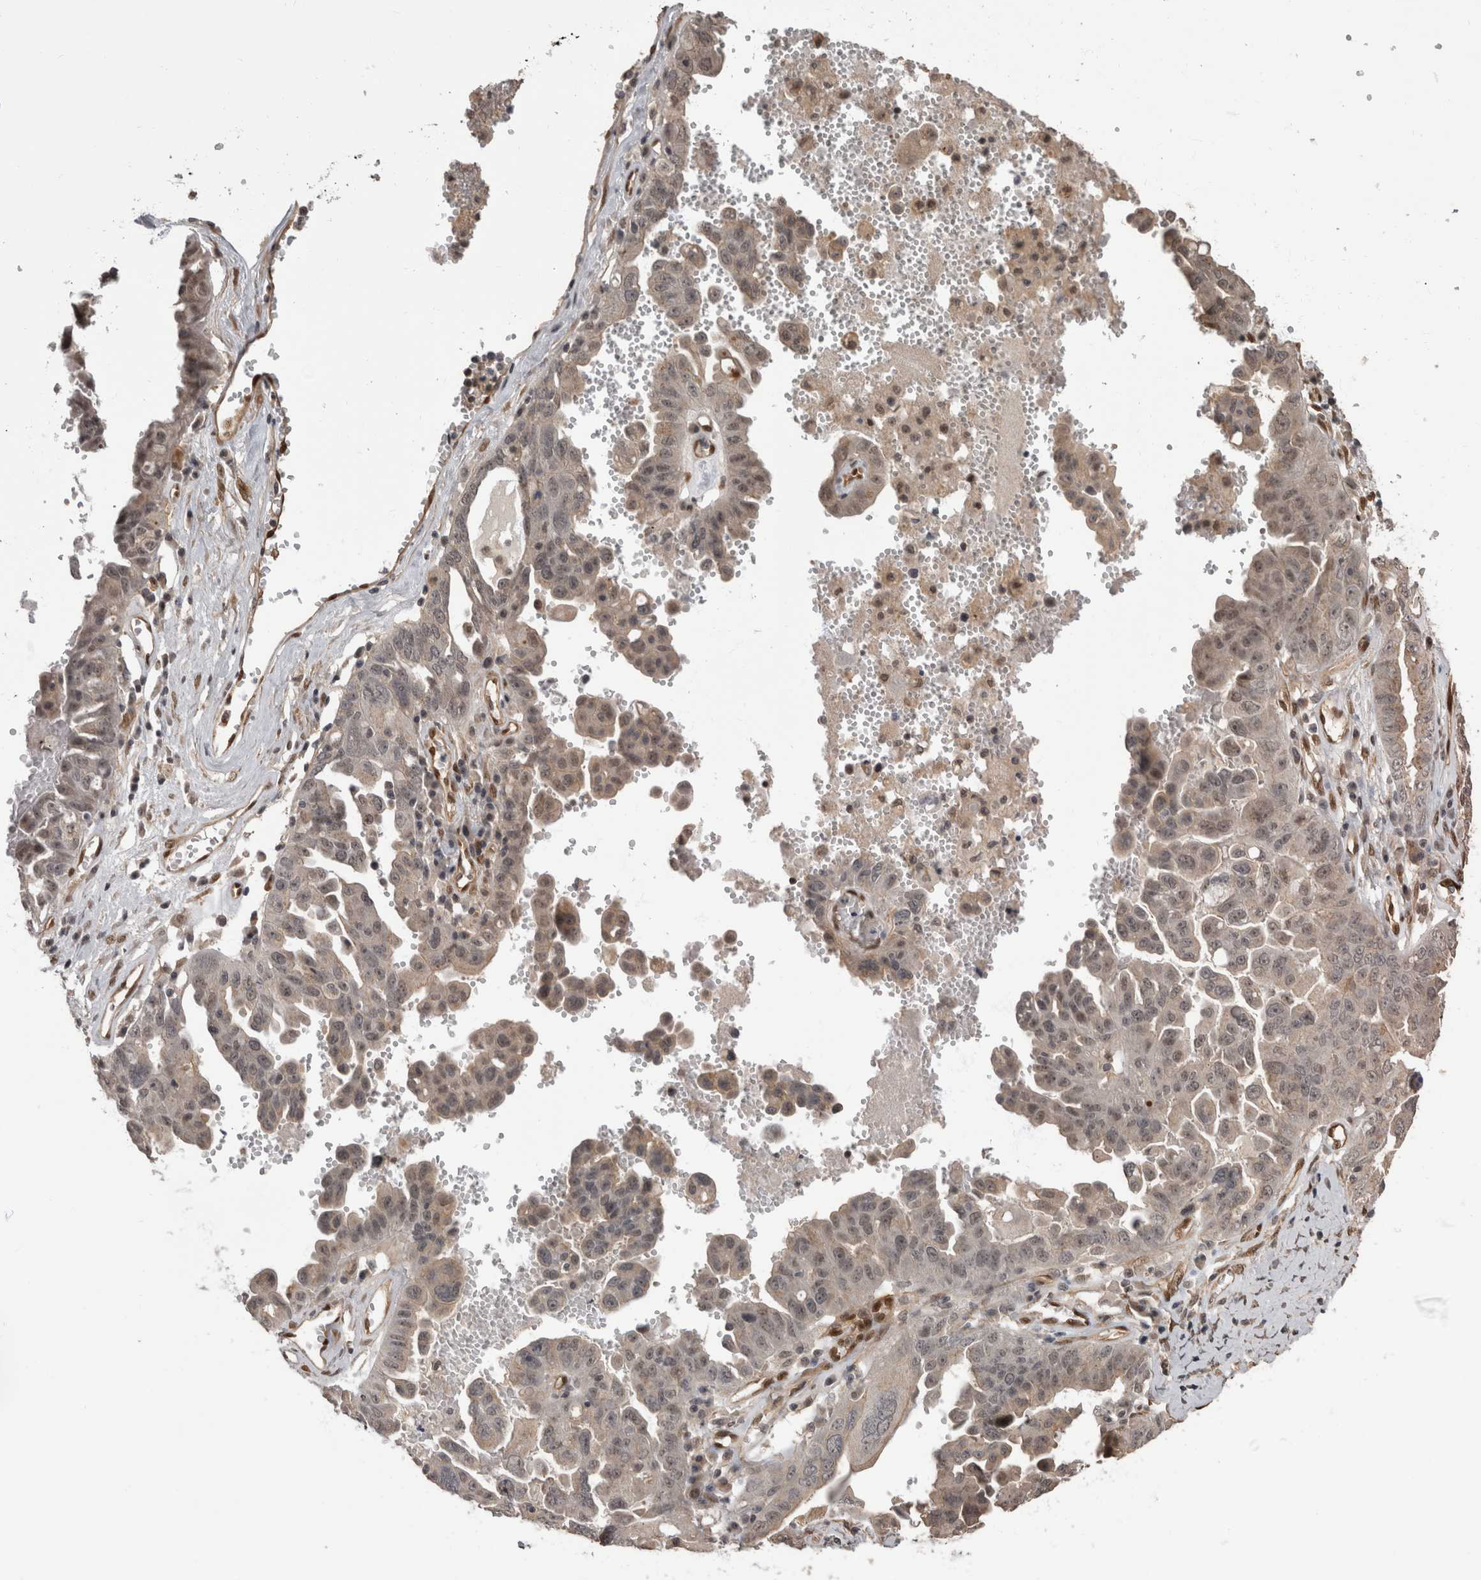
{"staining": {"intensity": "weak", "quantity": "25%-75%", "location": "cytoplasmic/membranous,nuclear"}, "tissue": "ovarian cancer", "cell_type": "Tumor cells", "image_type": "cancer", "snomed": [{"axis": "morphology", "description": "Carcinoma, endometroid"}, {"axis": "topography", "description": "Ovary"}], "caption": "Endometroid carcinoma (ovarian) was stained to show a protein in brown. There is low levels of weak cytoplasmic/membranous and nuclear positivity in approximately 25%-75% of tumor cells.", "gene": "AKT3", "patient": {"sex": "female", "age": 62}}